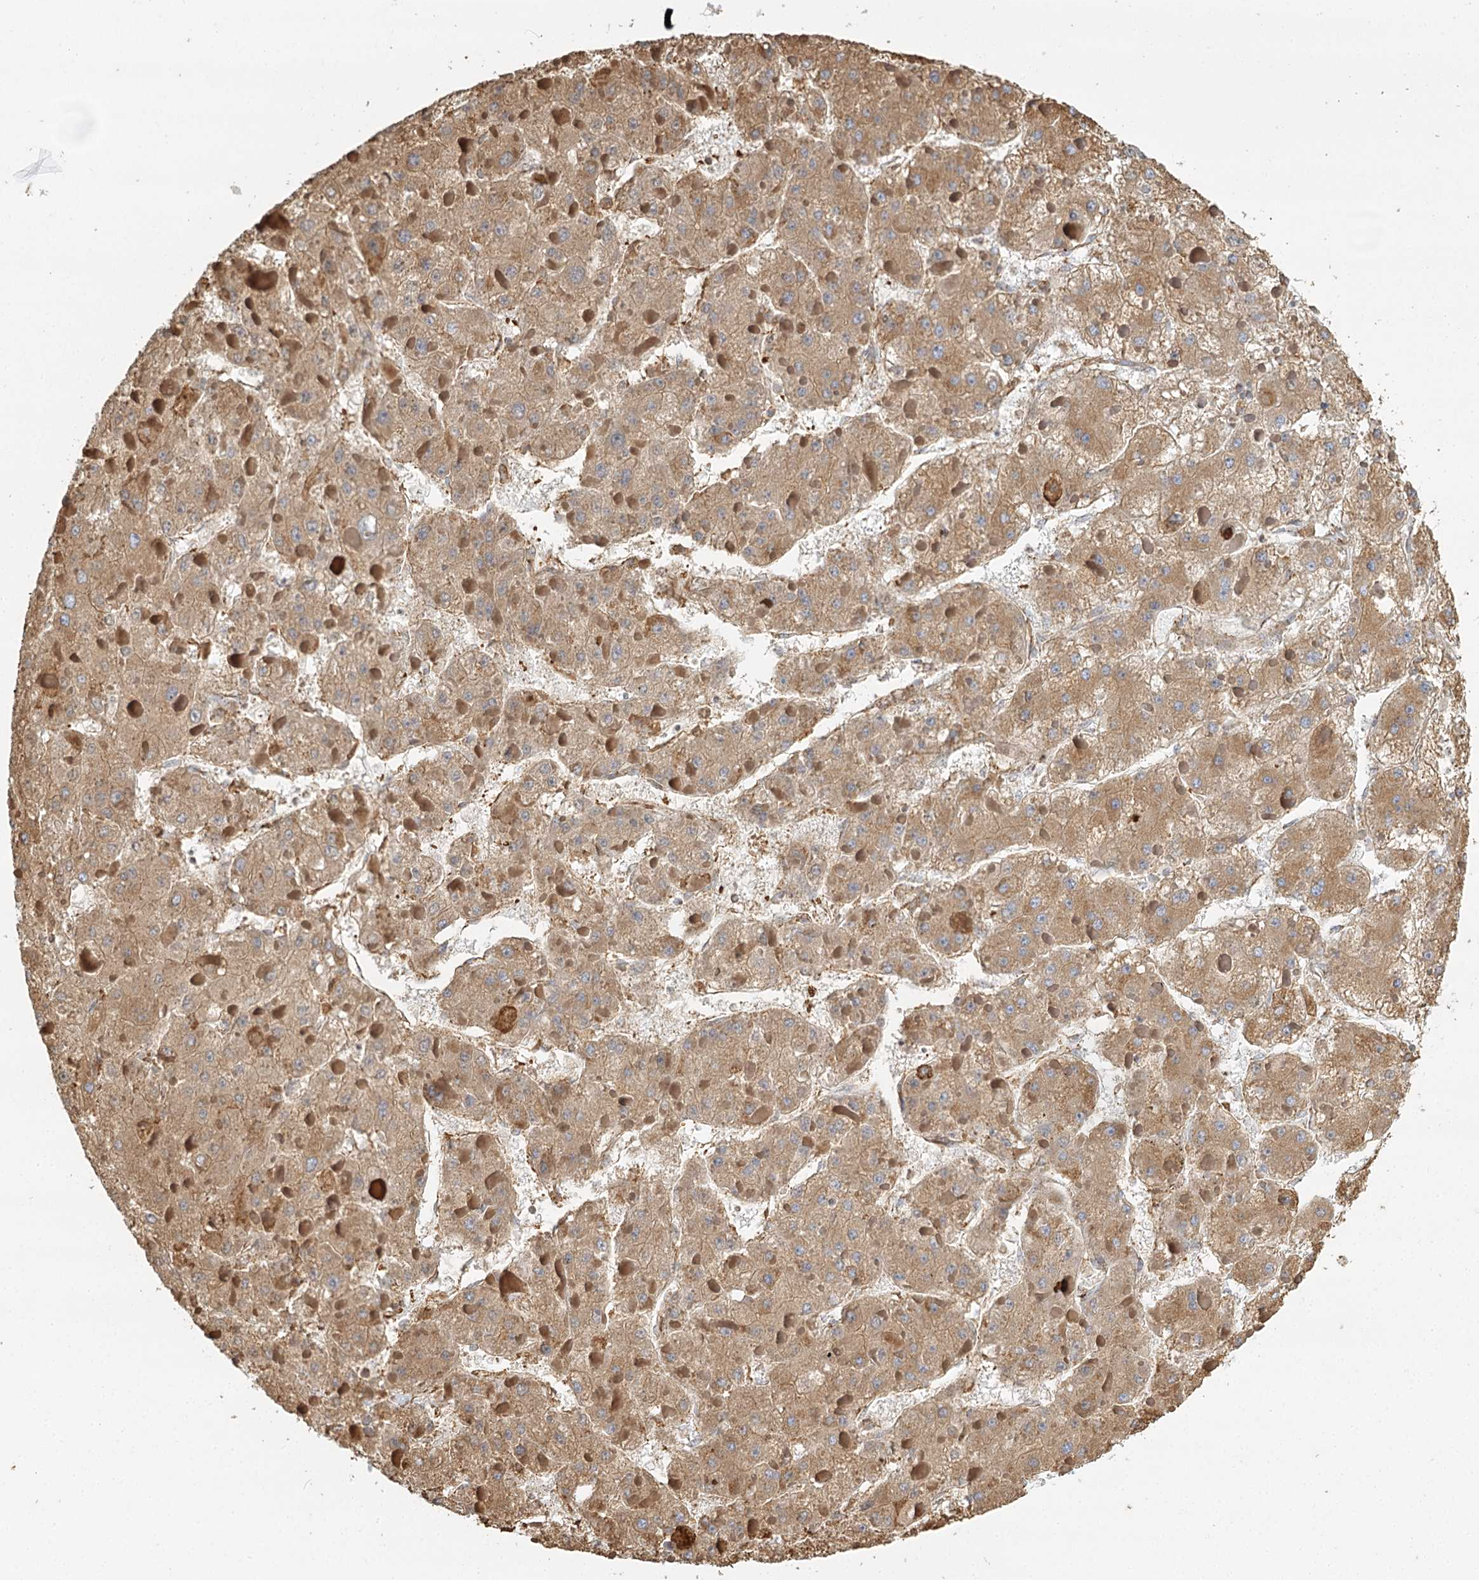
{"staining": {"intensity": "moderate", "quantity": ">75%", "location": "cytoplasmic/membranous"}, "tissue": "liver cancer", "cell_type": "Tumor cells", "image_type": "cancer", "snomed": [{"axis": "morphology", "description": "Carcinoma, Hepatocellular, NOS"}, {"axis": "topography", "description": "Liver"}], "caption": "Protein analysis of liver cancer tissue reveals moderate cytoplasmic/membranous positivity in approximately >75% of tumor cells. (Brightfield microscopy of DAB IHC at high magnification).", "gene": "TAS1R1", "patient": {"sex": "female", "age": 73}}